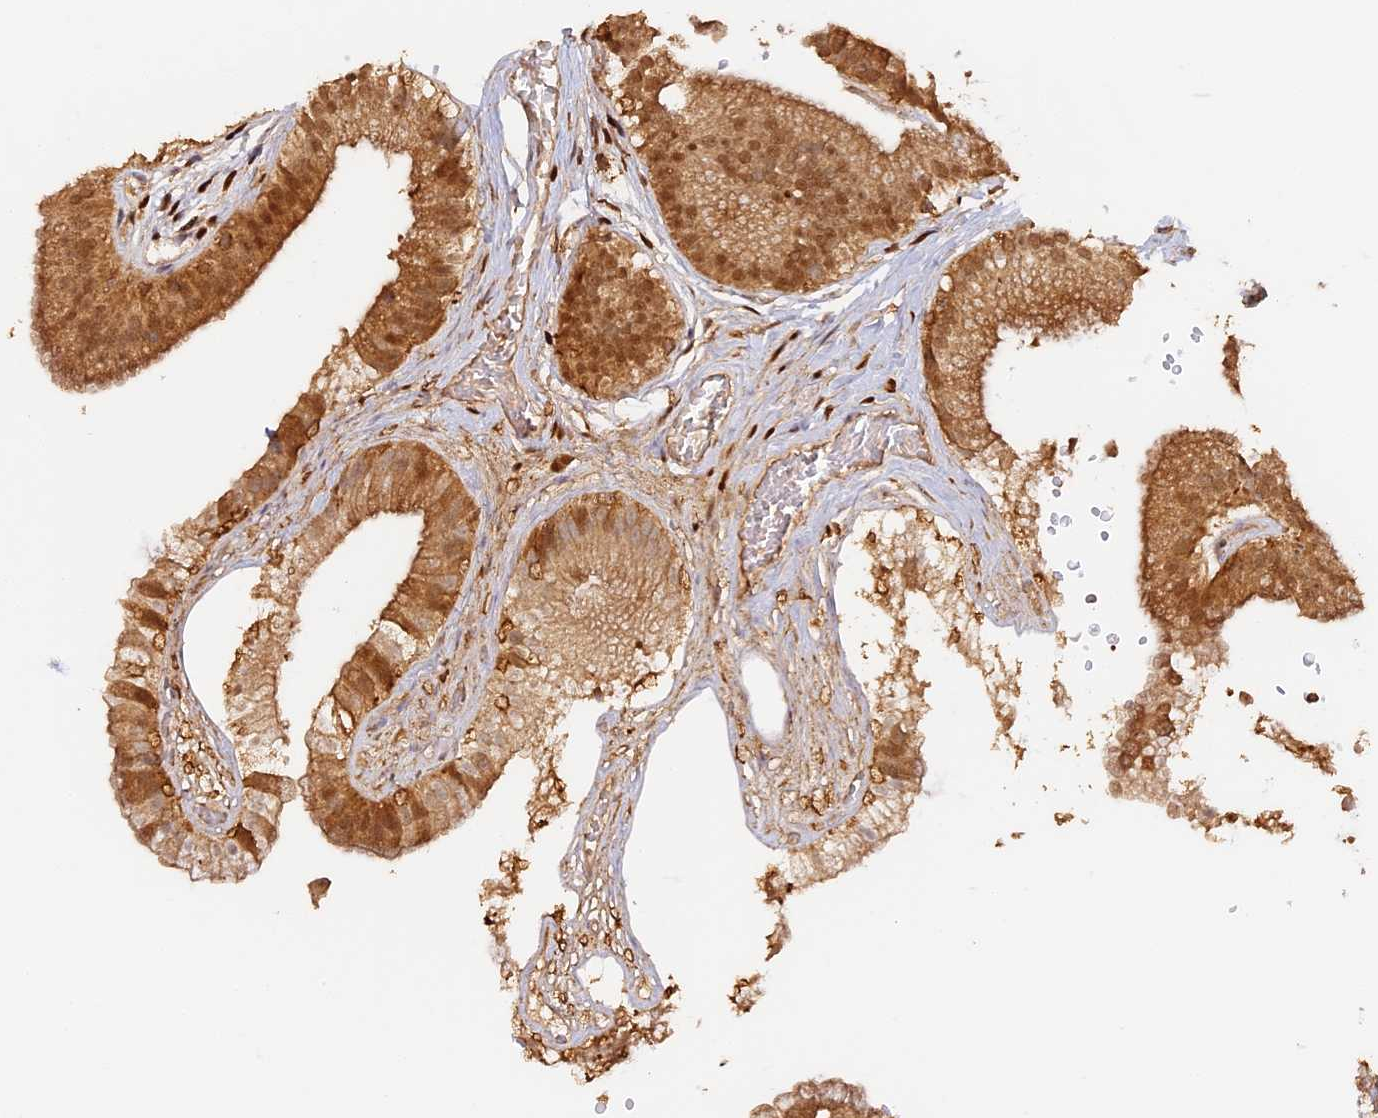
{"staining": {"intensity": "strong", "quantity": ">75%", "location": "cytoplasmic/membranous,nuclear"}, "tissue": "gallbladder", "cell_type": "Glandular cells", "image_type": "normal", "snomed": [{"axis": "morphology", "description": "Normal tissue, NOS"}, {"axis": "topography", "description": "Gallbladder"}], "caption": "Immunohistochemistry (IHC) micrograph of benign gallbladder: human gallbladder stained using immunohistochemistry shows high levels of strong protein expression localized specifically in the cytoplasmic/membranous,nuclear of glandular cells, appearing as a cytoplasmic/membranous,nuclear brown color.", "gene": "MYBL2", "patient": {"sex": "female", "age": 54}}